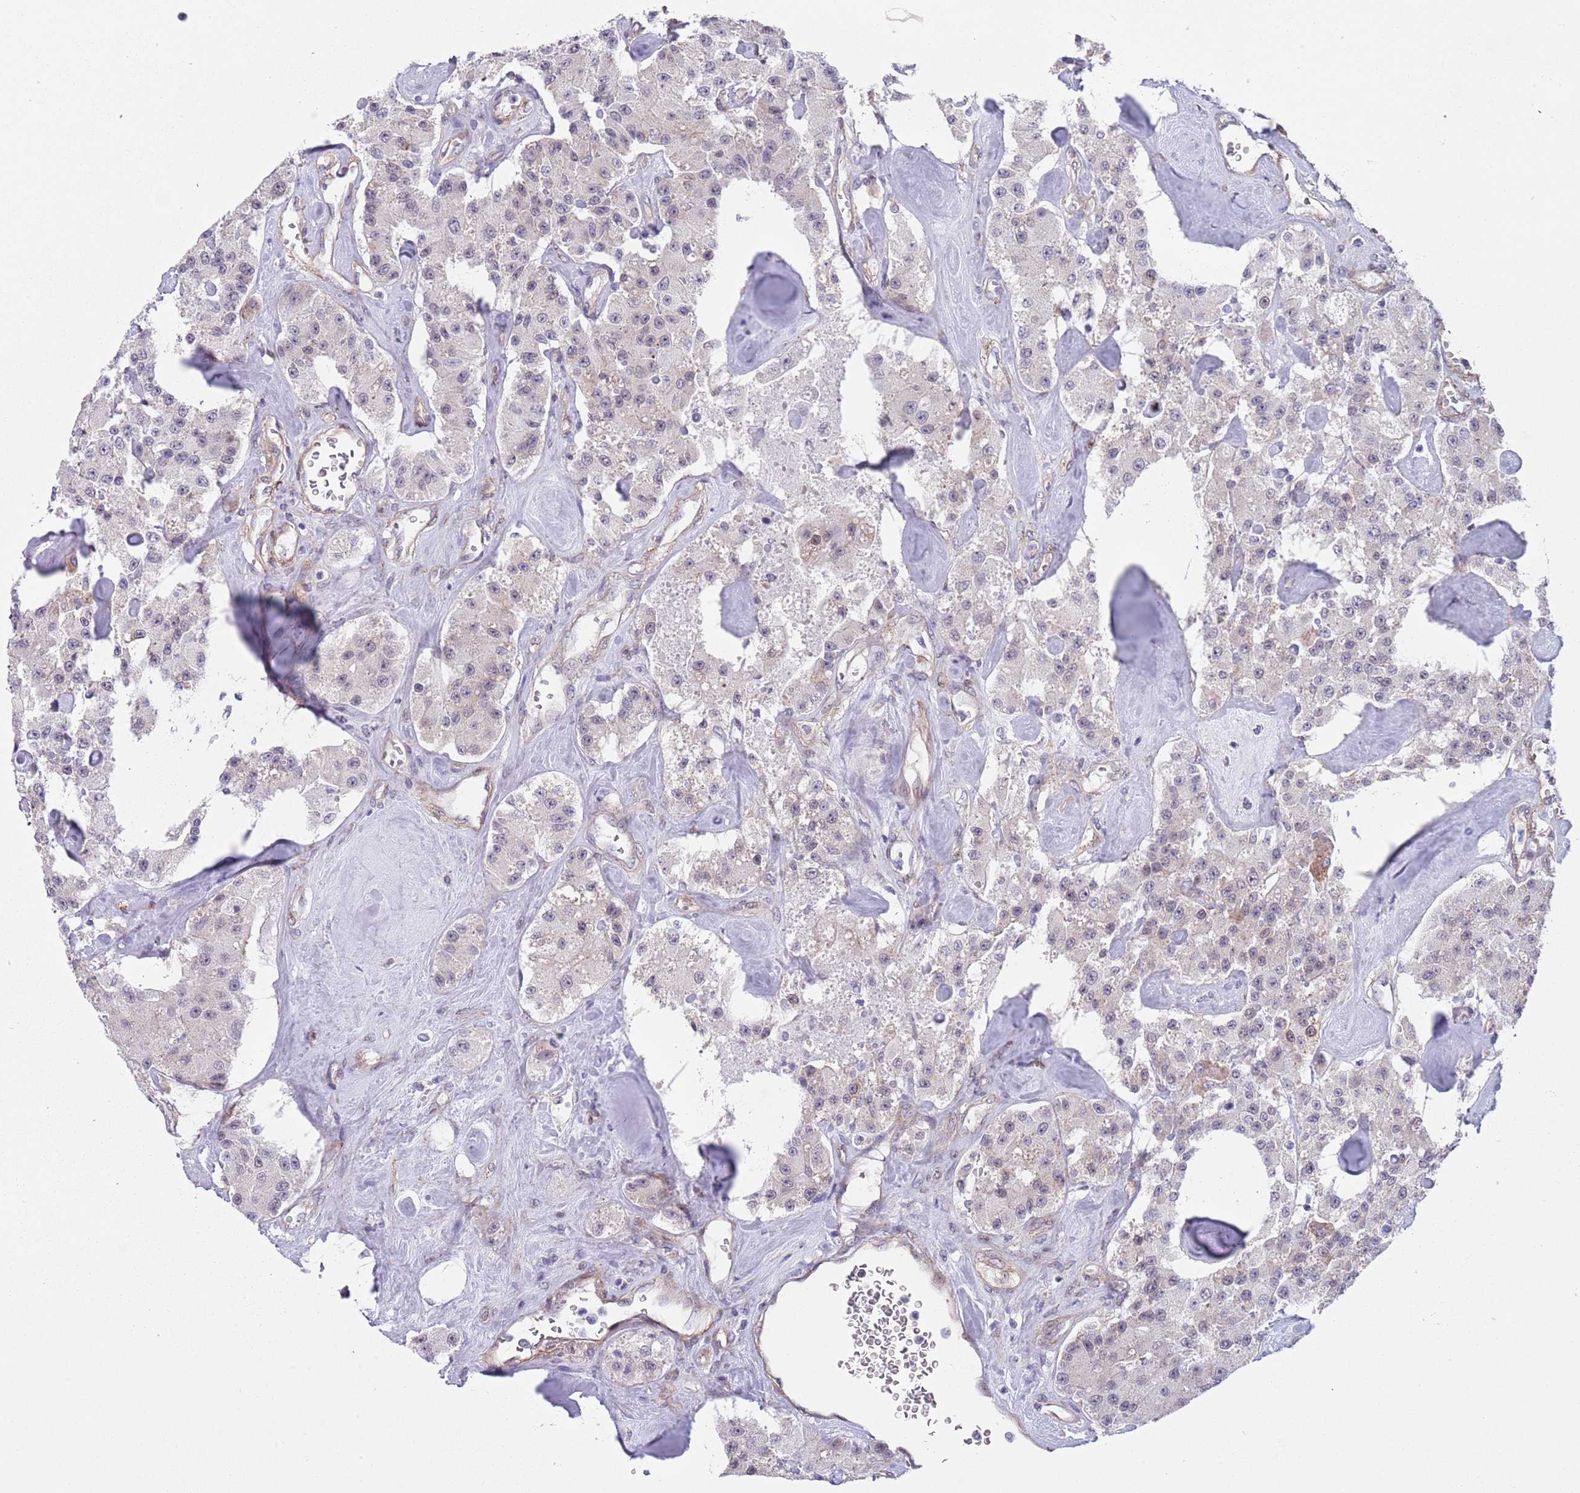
{"staining": {"intensity": "negative", "quantity": "none", "location": "none"}, "tissue": "carcinoid", "cell_type": "Tumor cells", "image_type": "cancer", "snomed": [{"axis": "morphology", "description": "Carcinoid, malignant, NOS"}, {"axis": "topography", "description": "Pancreas"}], "caption": "IHC image of neoplastic tissue: human malignant carcinoid stained with DAB (3,3'-diaminobenzidine) reveals no significant protein expression in tumor cells.", "gene": "CREBZF", "patient": {"sex": "male", "age": 41}}